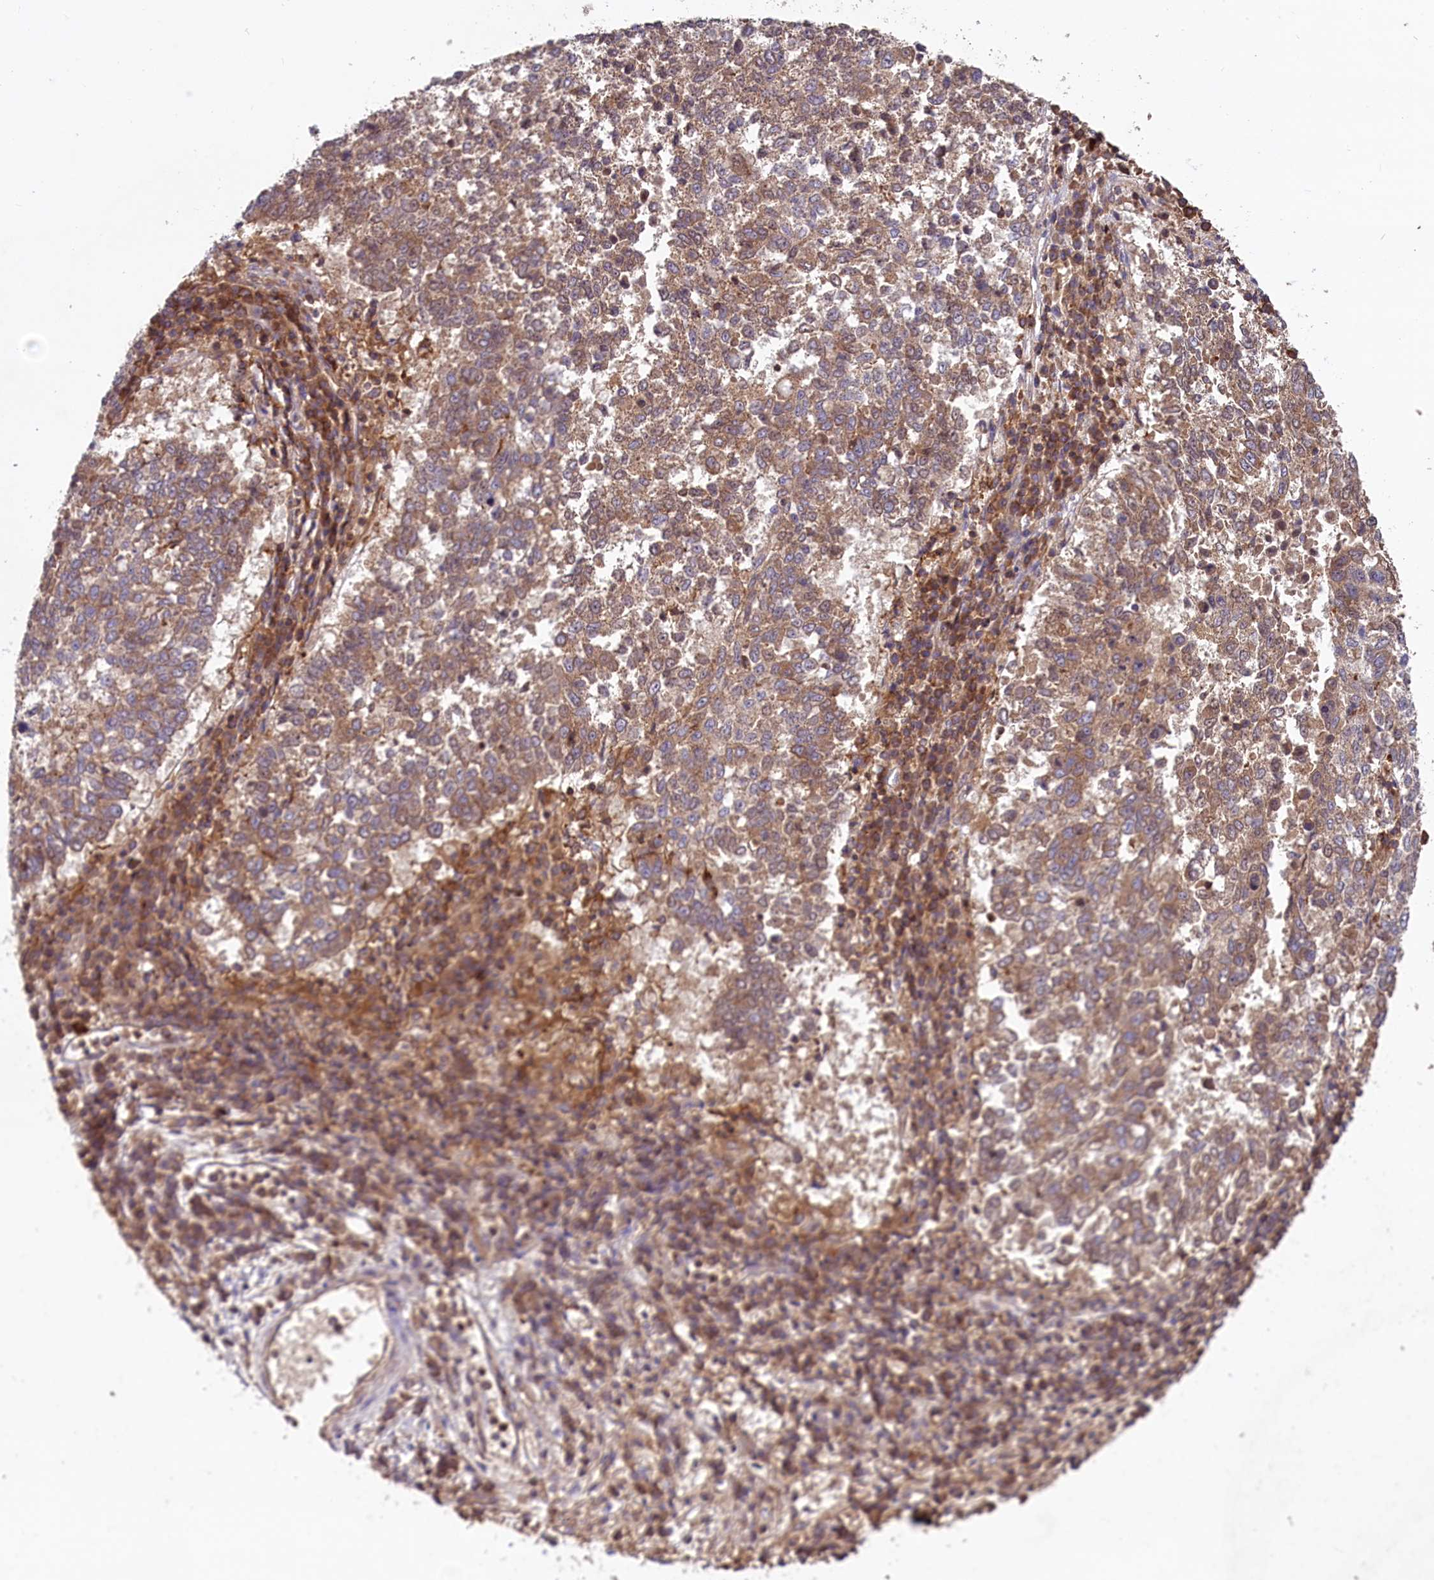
{"staining": {"intensity": "moderate", "quantity": ">75%", "location": "cytoplasmic/membranous"}, "tissue": "lung cancer", "cell_type": "Tumor cells", "image_type": "cancer", "snomed": [{"axis": "morphology", "description": "Squamous cell carcinoma, NOS"}, {"axis": "topography", "description": "Lung"}], "caption": "A medium amount of moderate cytoplasmic/membranous positivity is appreciated in approximately >75% of tumor cells in squamous cell carcinoma (lung) tissue. (DAB = brown stain, brightfield microscopy at high magnification).", "gene": "MYO9B", "patient": {"sex": "male", "age": 73}}